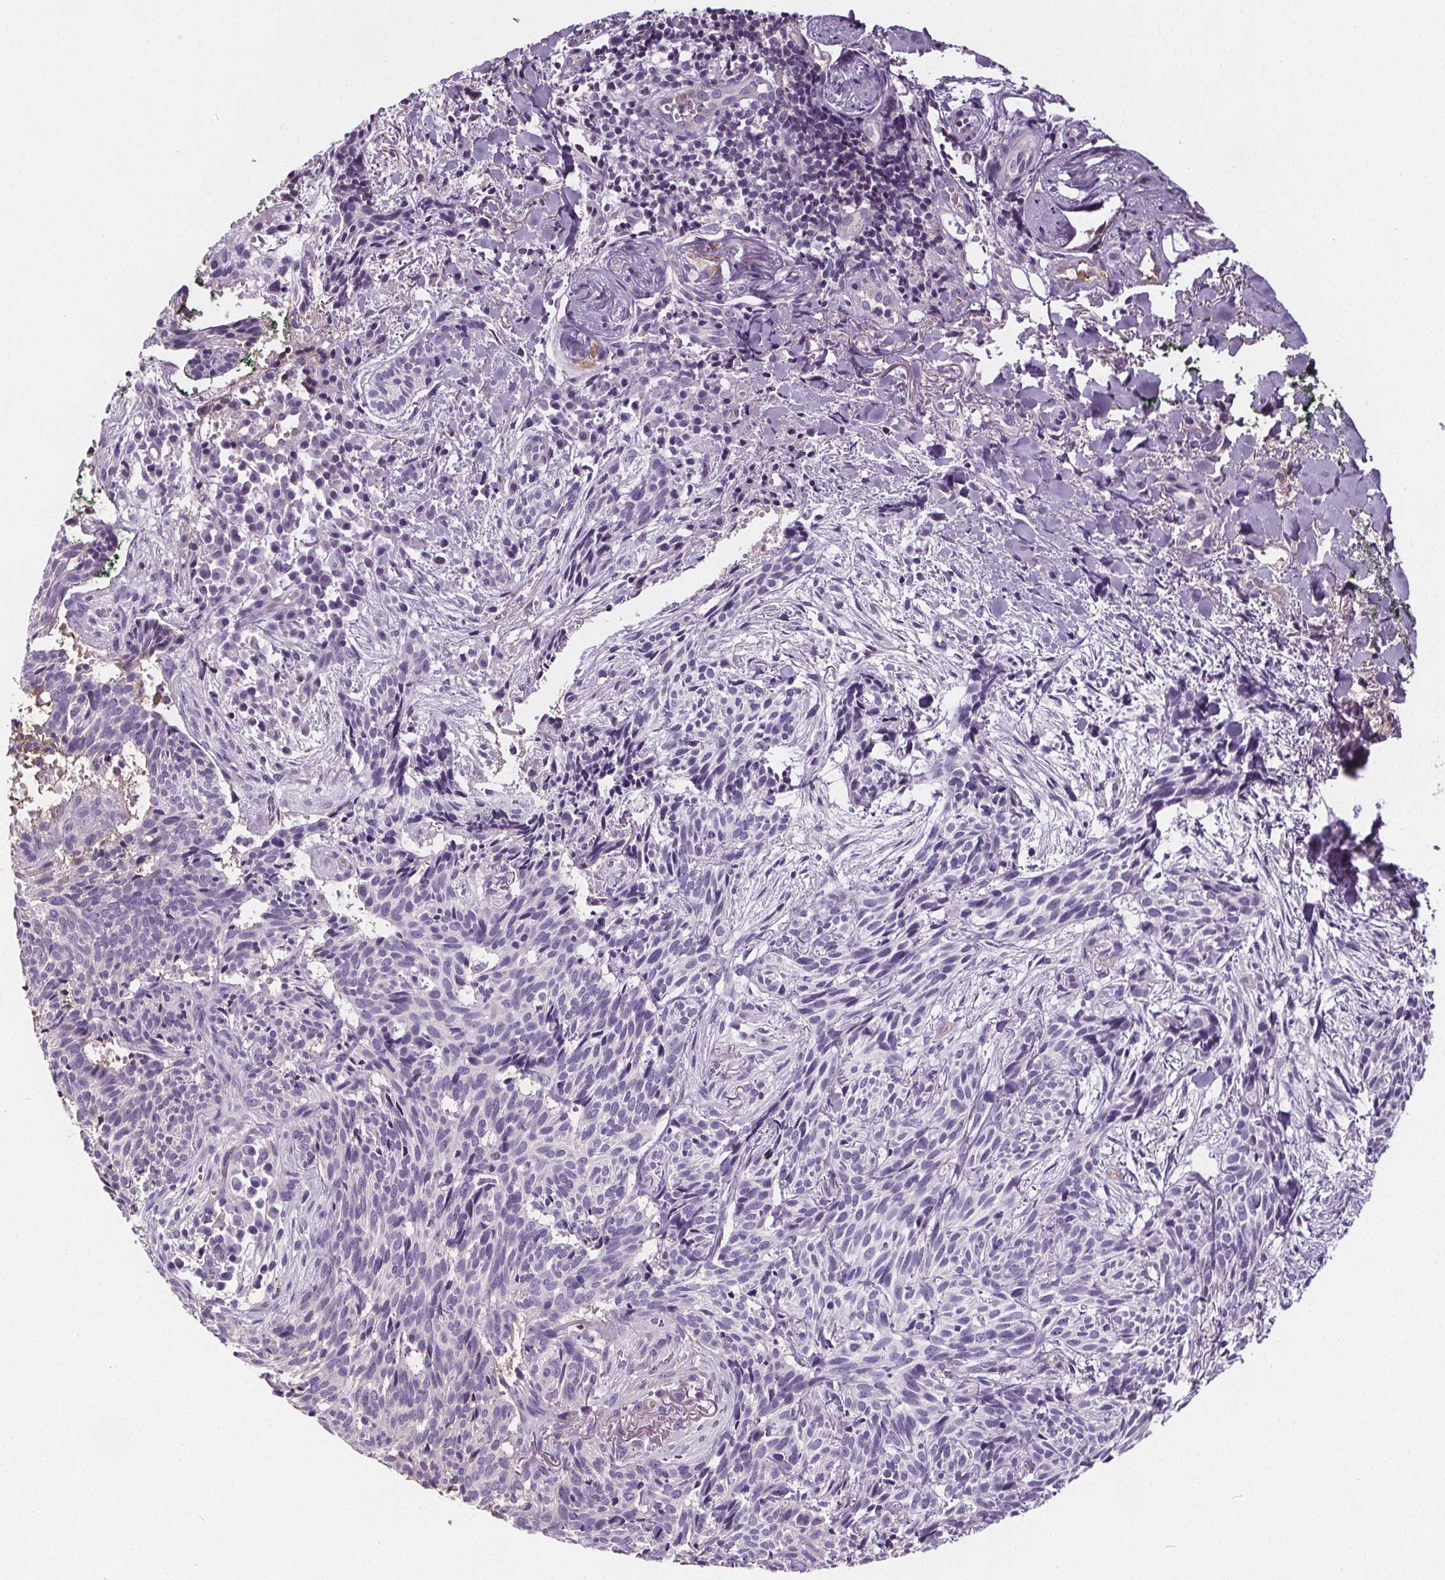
{"staining": {"intensity": "negative", "quantity": "none", "location": "none"}, "tissue": "skin cancer", "cell_type": "Tumor cells", "image_type": "cancer", "snomed": [{"axis": "morphology", "description": "Basal cell carcinoma"}, {"axis": "topography", "description": "Skin"}], "caption": "Immunohistochemical staining of skin basal cell carcinoma exhibits no significant expression in tumor cells.", "gene": "CD5L", "patient": {"sex": "male", "age": 71}}